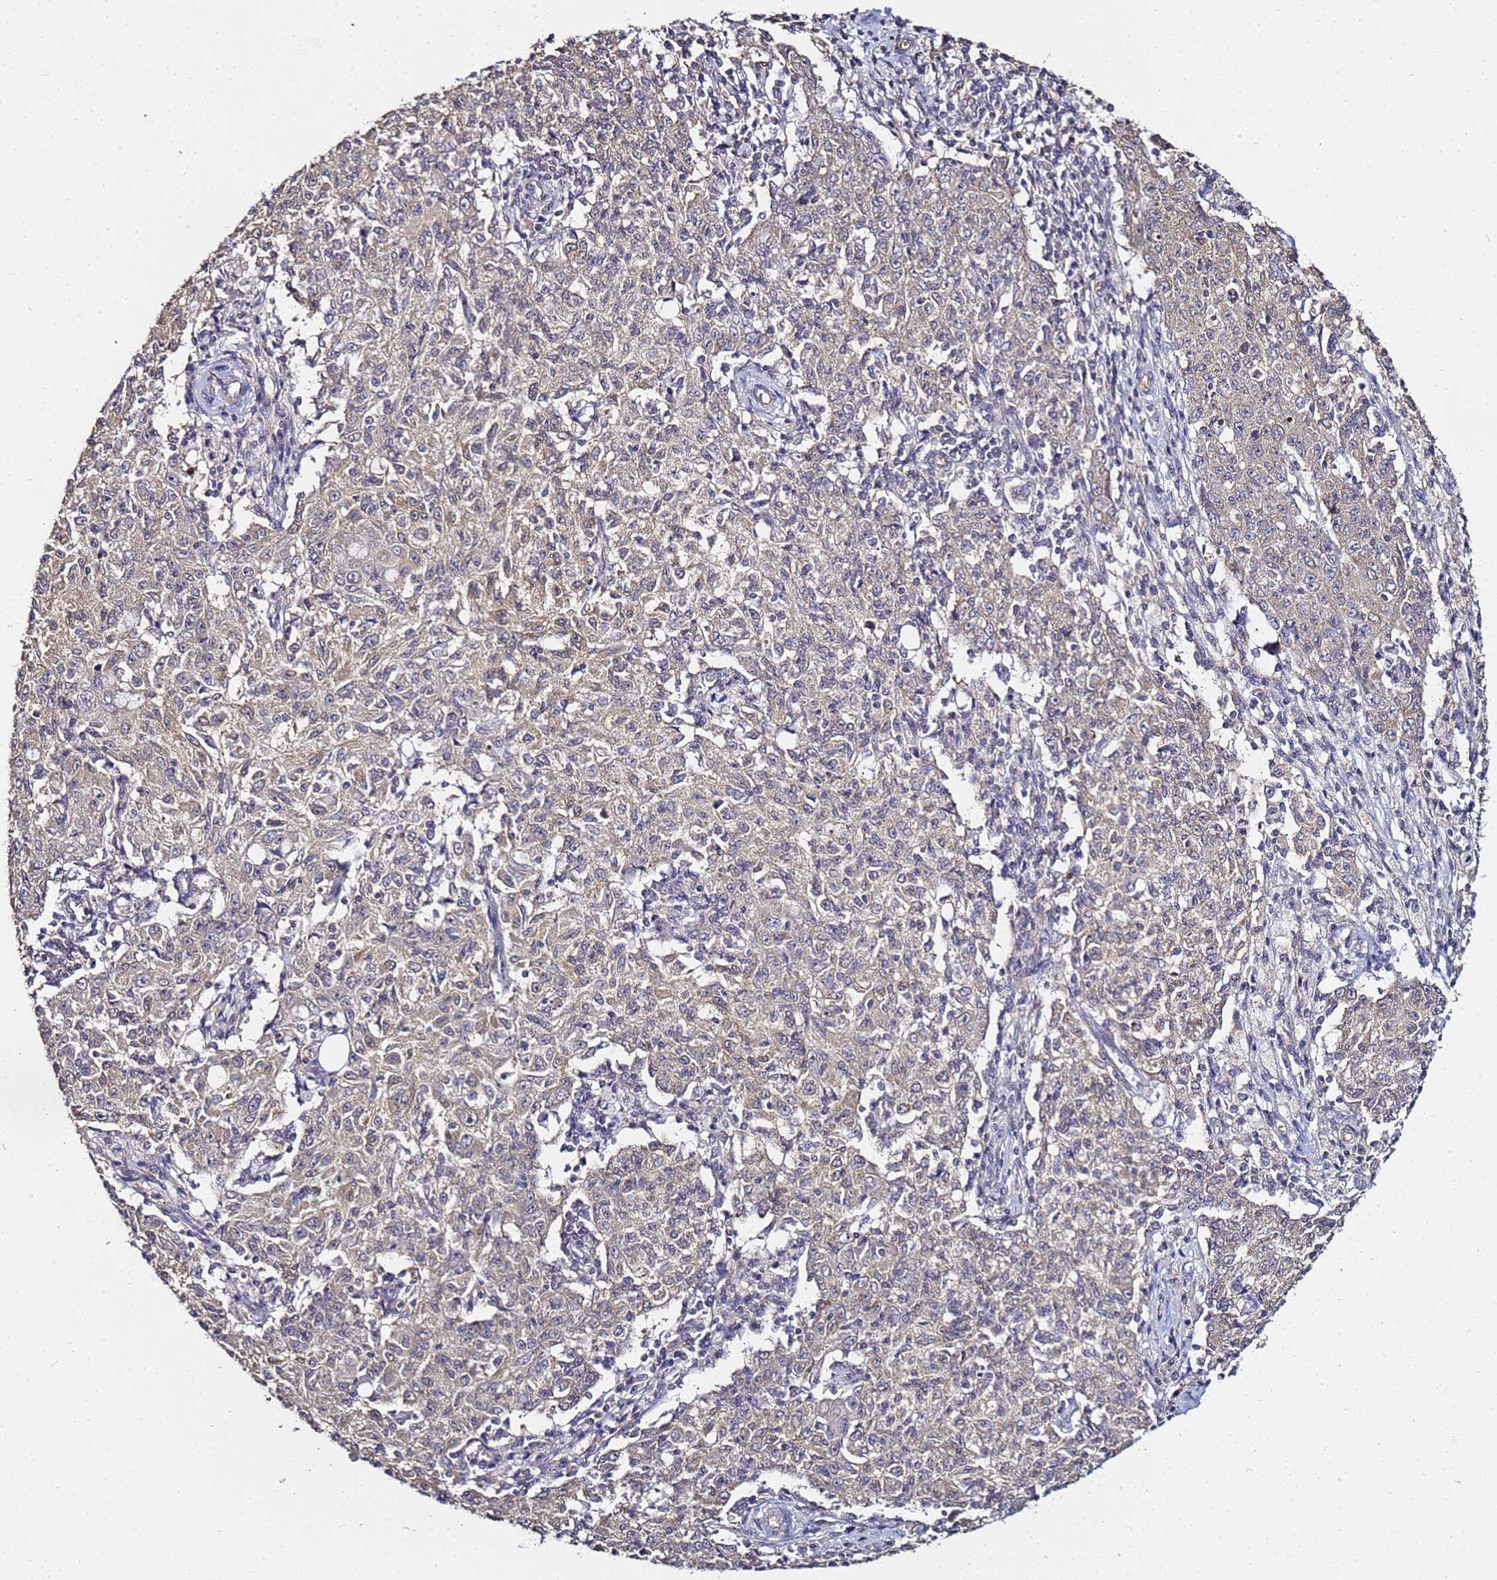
{"staining": {"intensity": "negative", "quantity": "none", "location": "none"}, "tissue": "ovarian cancer", "cell_type": "Tumor cells", "image_type": "cancer", "snomed": [{"axis": "morphology", "description": "Carcinoma, endometroid"}, {"axis": "topography", "description": "Ovary"}], "caption": "This is a histopathology image of immunohistochemistry (IHC) staining of ovarian endometroid carcinoma, which shows no expression in tumor cells.", "gene": "ENOPH1", "patient": {"sex": "female", "age": 42}}